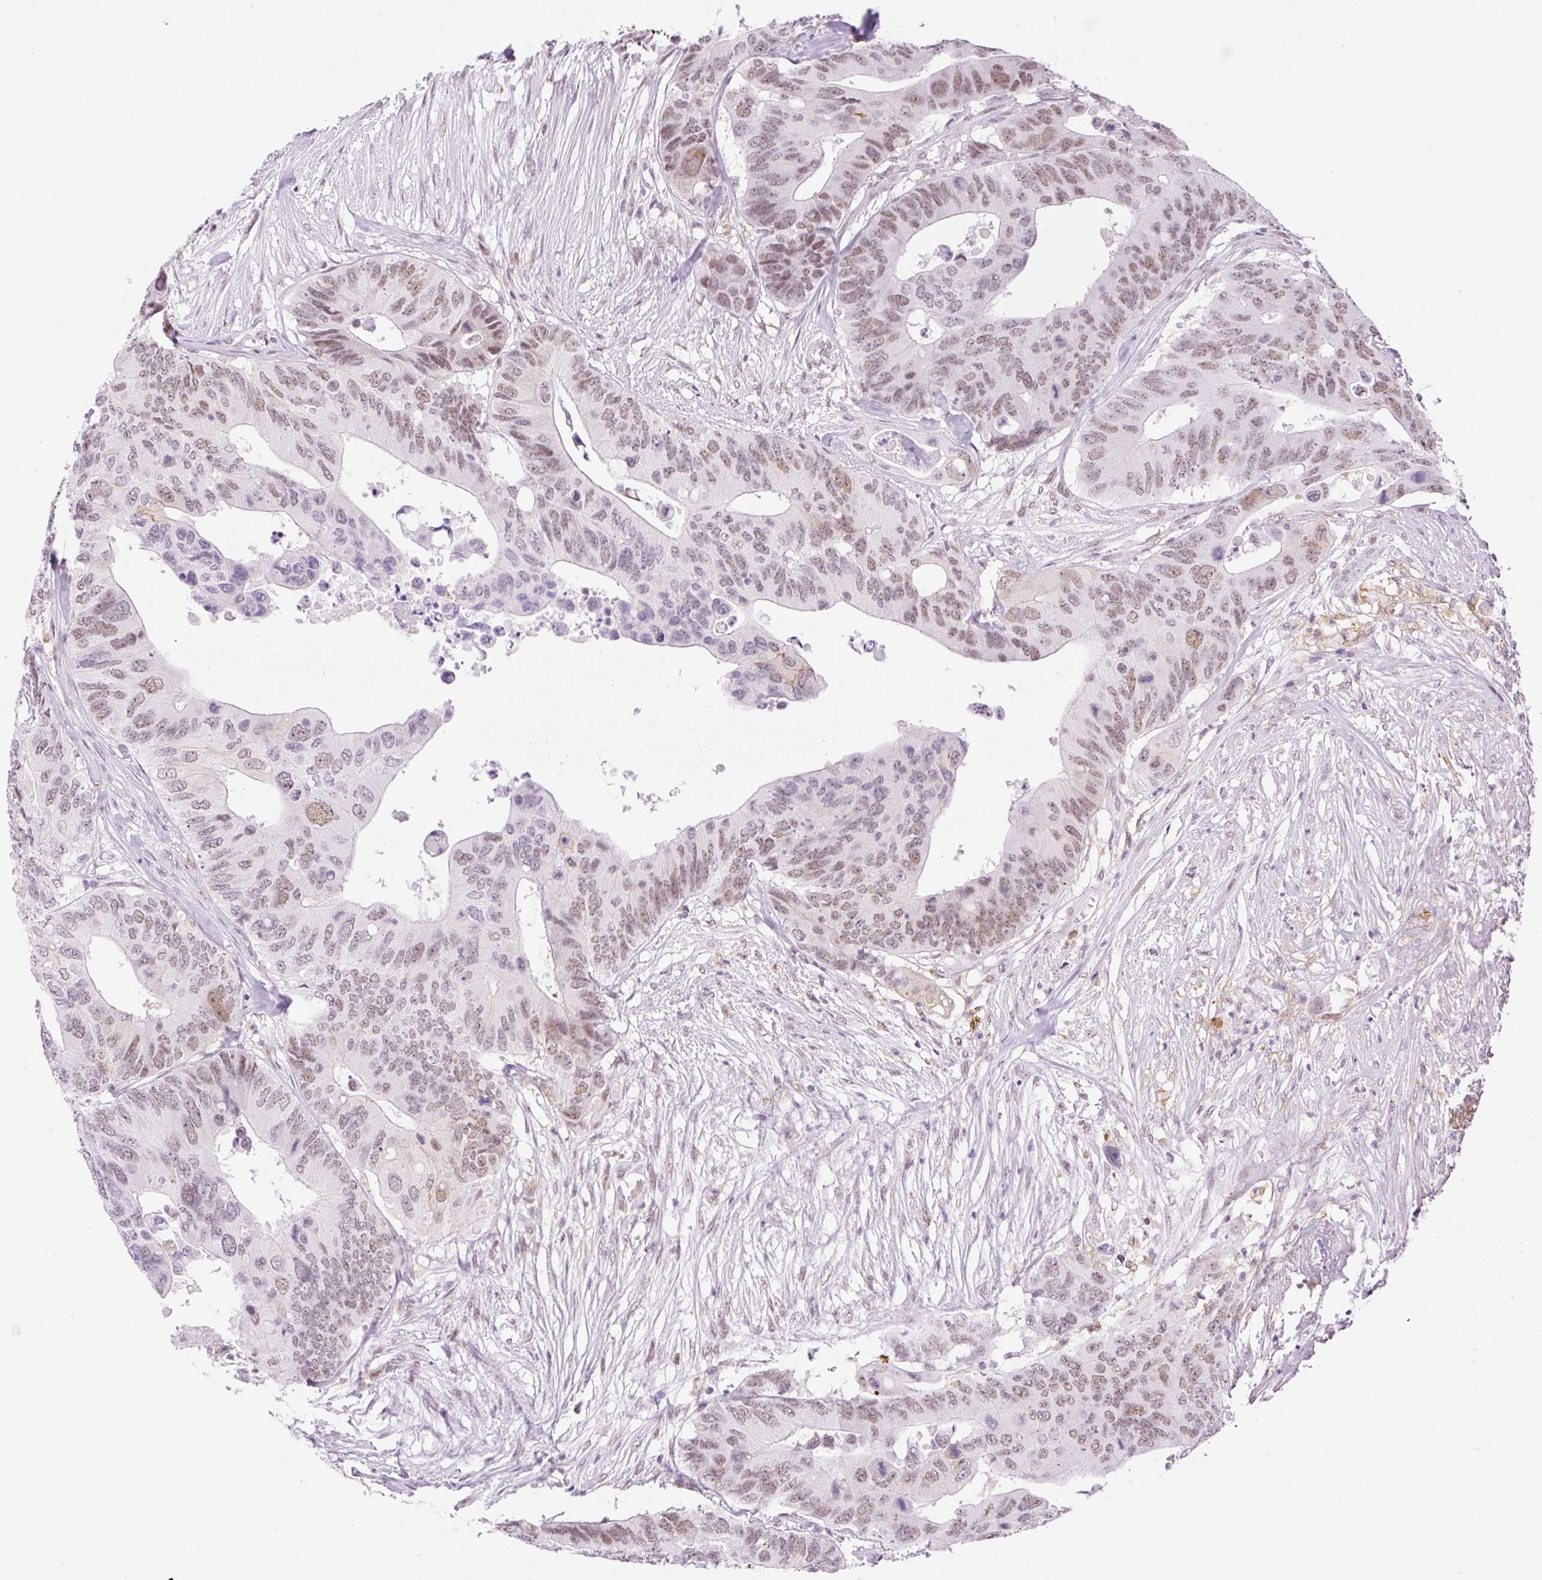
{"staining": {"intensity": "moderate", "quantity": "25%-75%", "location": "nuclear"}, "tissue": "colorectal cancer", "cell_type": "Tumor cells", "image_type": "cancer", "snomed": [{"axis": "morphology", "description": "Adenocarcinoma, NOS"}, {"axis": "topography", "description": "Colon"}], "caption": "This photomicrograph displays colorectal cancer stained with IHC to label a protein in brown. The nuclear of tumor cells show moderate positivity for the protein. Nuclei are counter-stained blue.", "gene": "PALM3", "patient": {"sex": "male", "age": 71}}